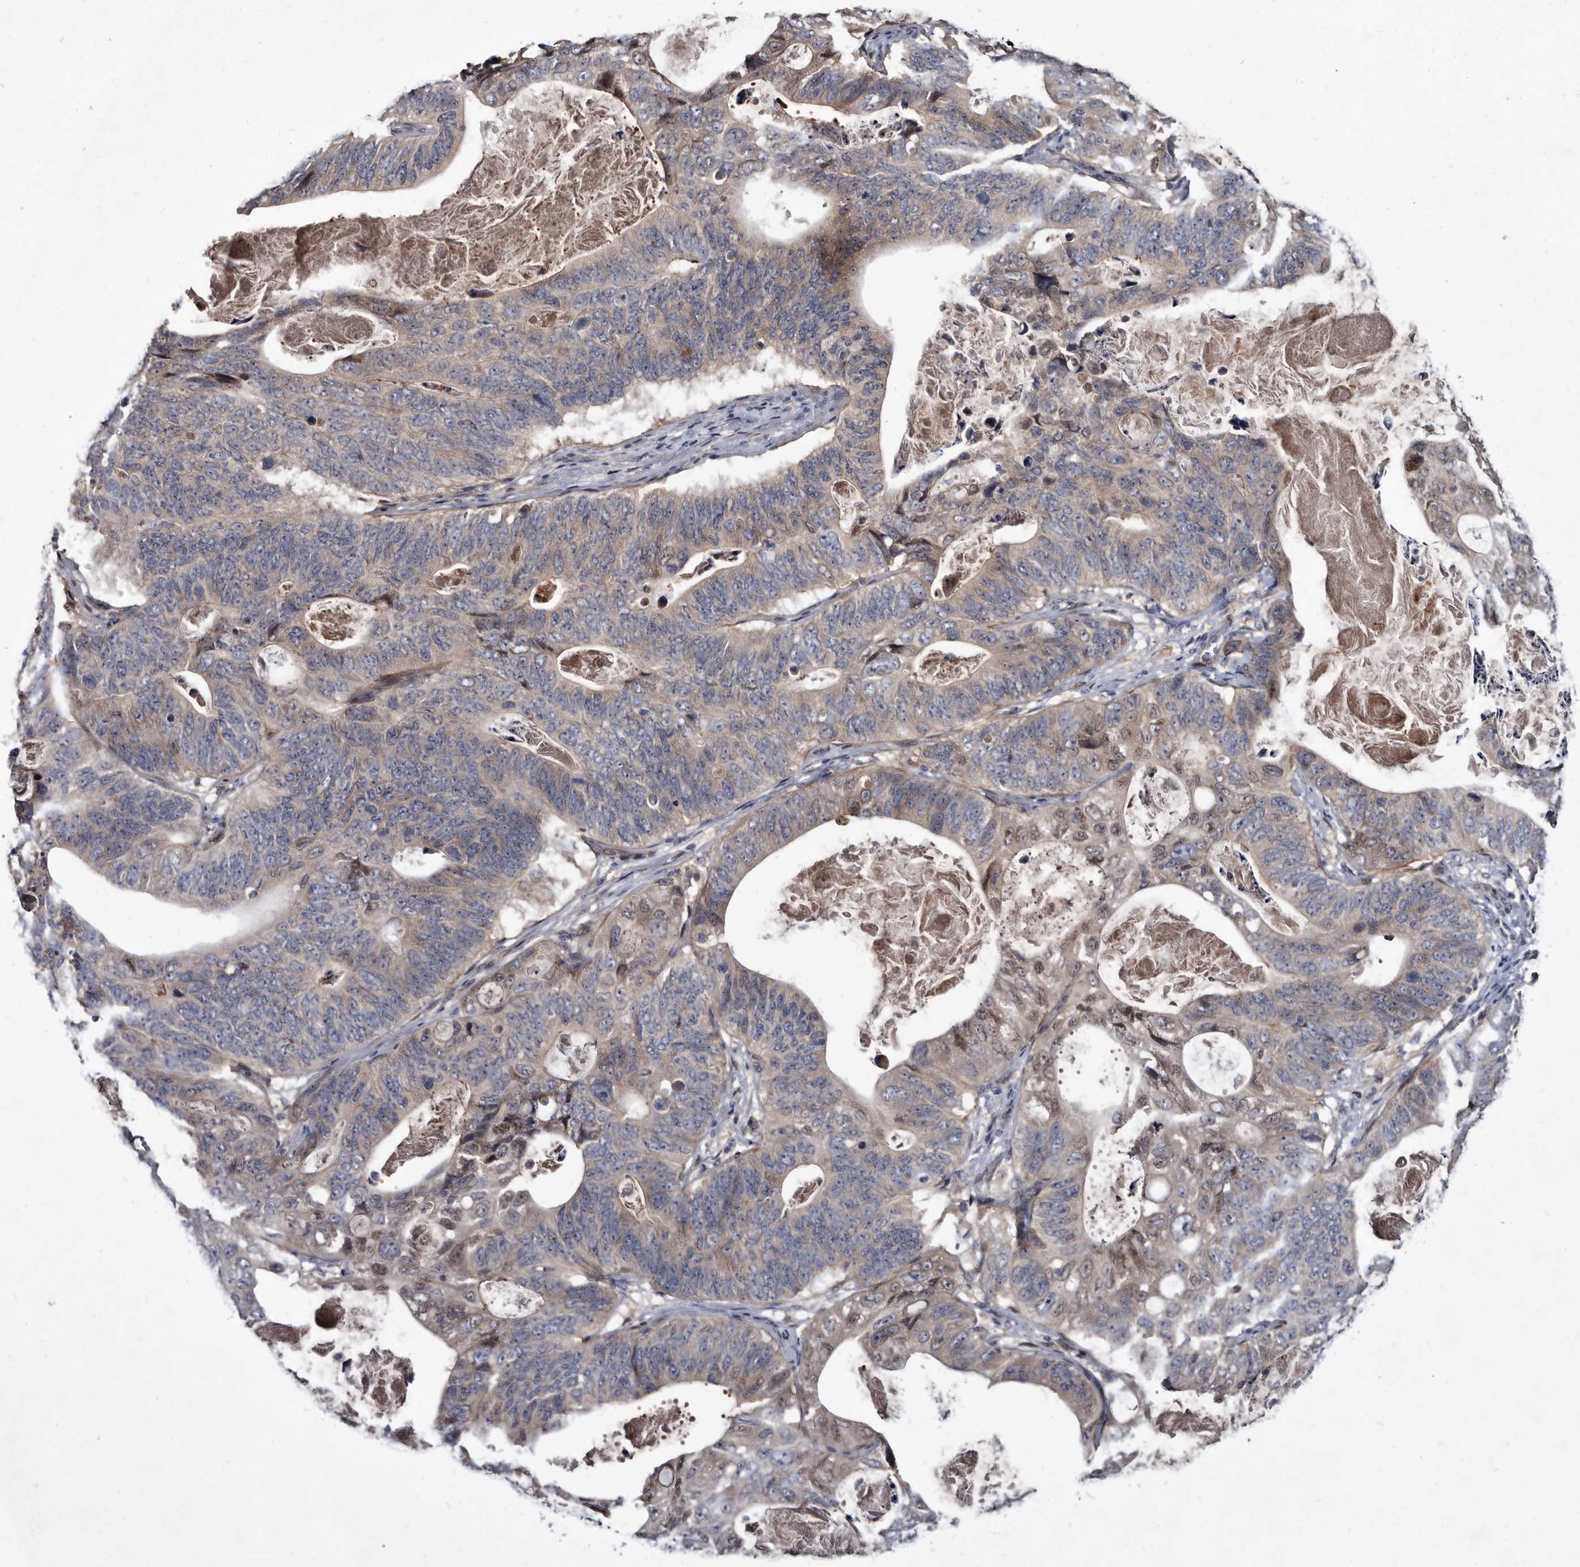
{"staining": {"intensity": "weak", "quantity": "25%-75%", "location": "cytoplasmic/membranous"}, "tissue": "stomach cancer", "cell_type": "Tumor cells", "image_type": "cancer", "snomed": [{"axis": "morphology", "description": "Normal tissue, NOS"}, {"axis": "morphology", "description": "Adenocarcinoma, NOS"}, {"axis": "topography", "description": "Stomach"}], "caption": "Stomach adenocarcinoma stained with DAB (3,3'-diaminobenzidine) IHC shows low levels of weak cytoplasmic/membranous staining in approximately 25%-75% of tumor cells.", "gene": "PROM1", "patient": {"sex": "female", "age": 89}}